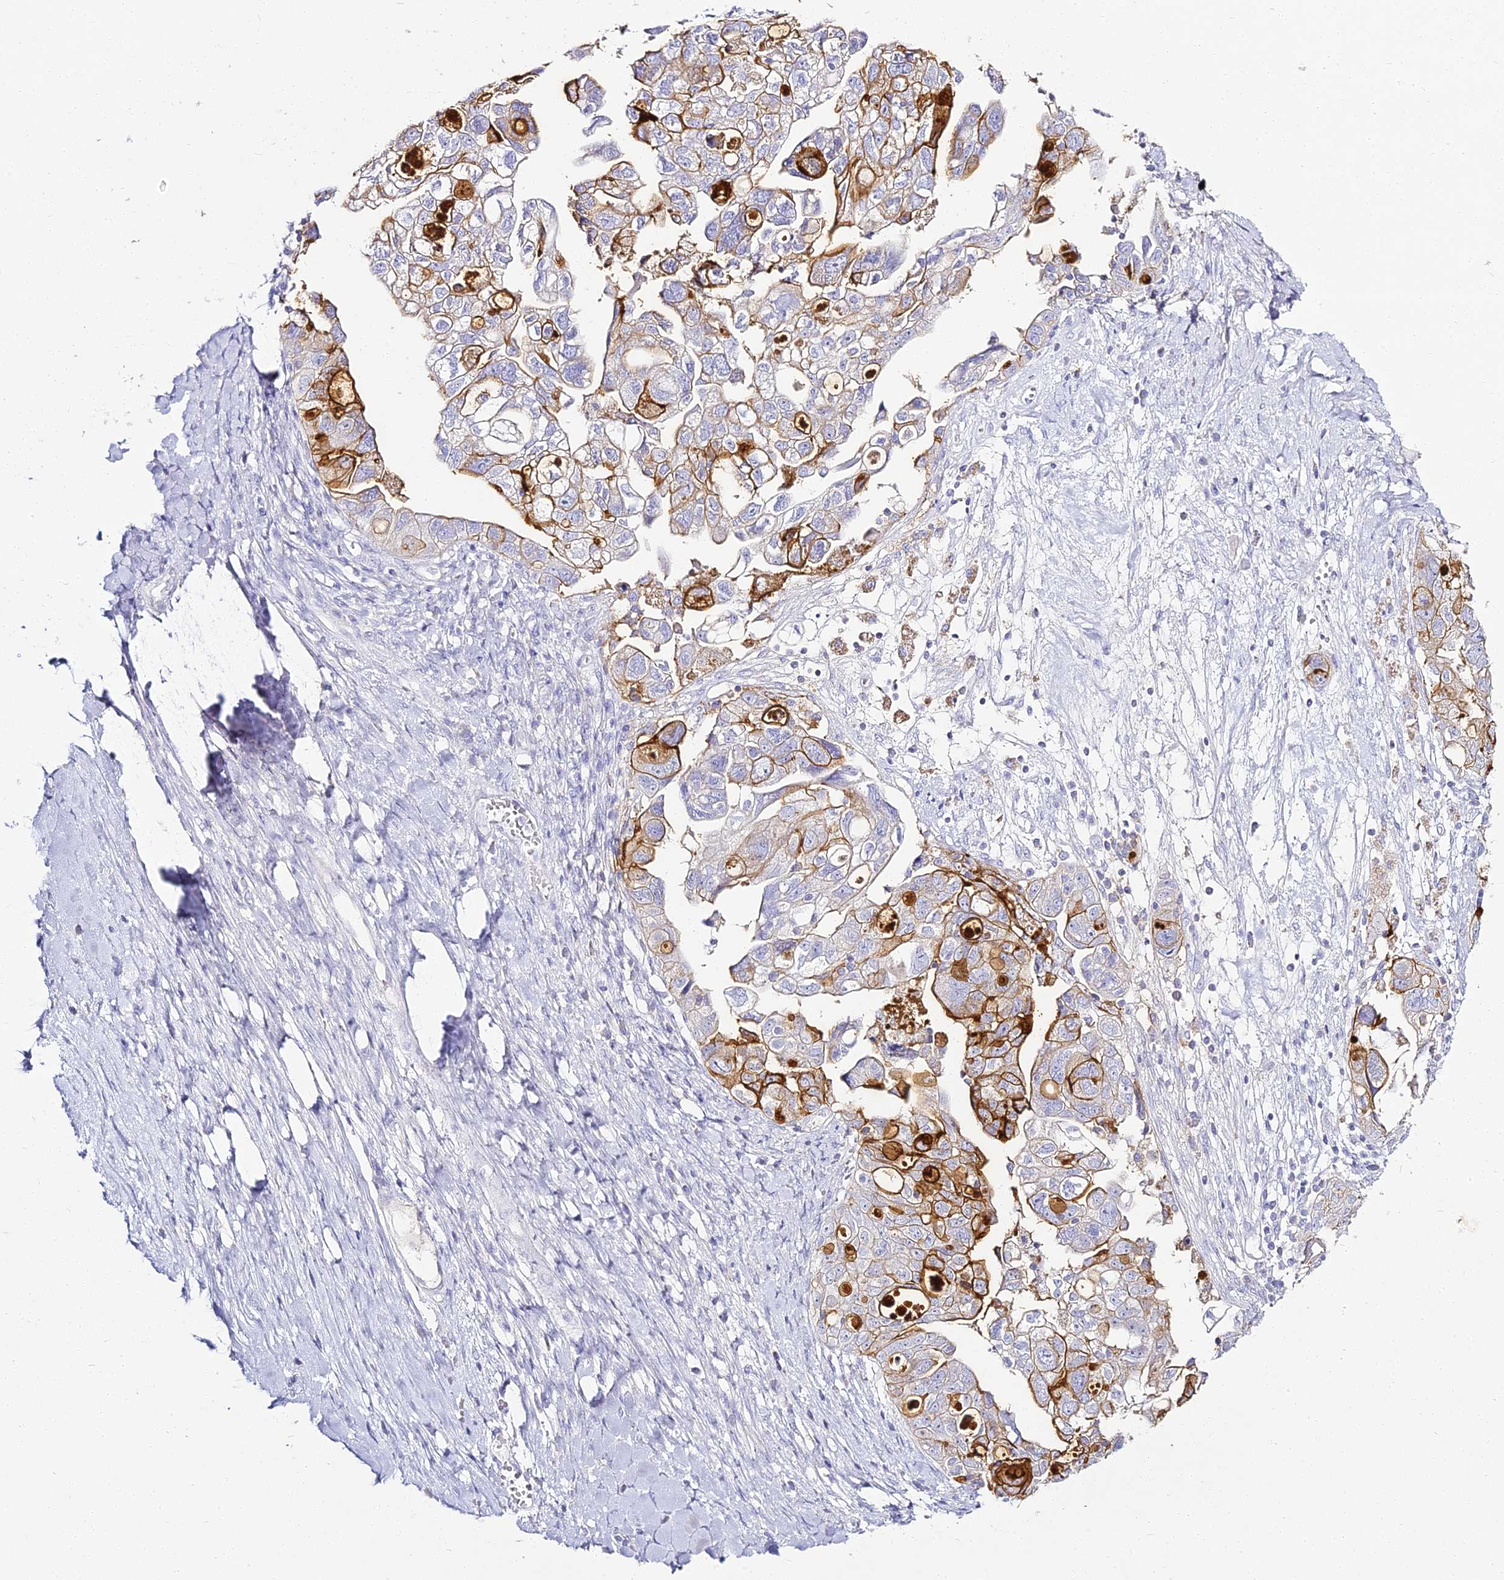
{"staining": {"intensity": "strong", "quantity": "25%-75%", "location": "cytoplasmic/membranous"}, "tissue": "ovarian cancer", "cell_type": "Tumor cells", "image_type": "cancer", "snomed": [{"axis": "morphology", "description": "Carcinoma, NOS"}, {"axis": "morphology", "description": "Cystadenocarcinoma, serous, NOS"}, {"axis": "topography", "description": "Ovary"}], "caption": "This is a micrograph of IHC staining of carcinoma (ovarian), which shows strong expression in the cytoplasmic/membranous of tumor cells.", "gene": "ALPG", "patient": {"sex": "female", "age": 69}}